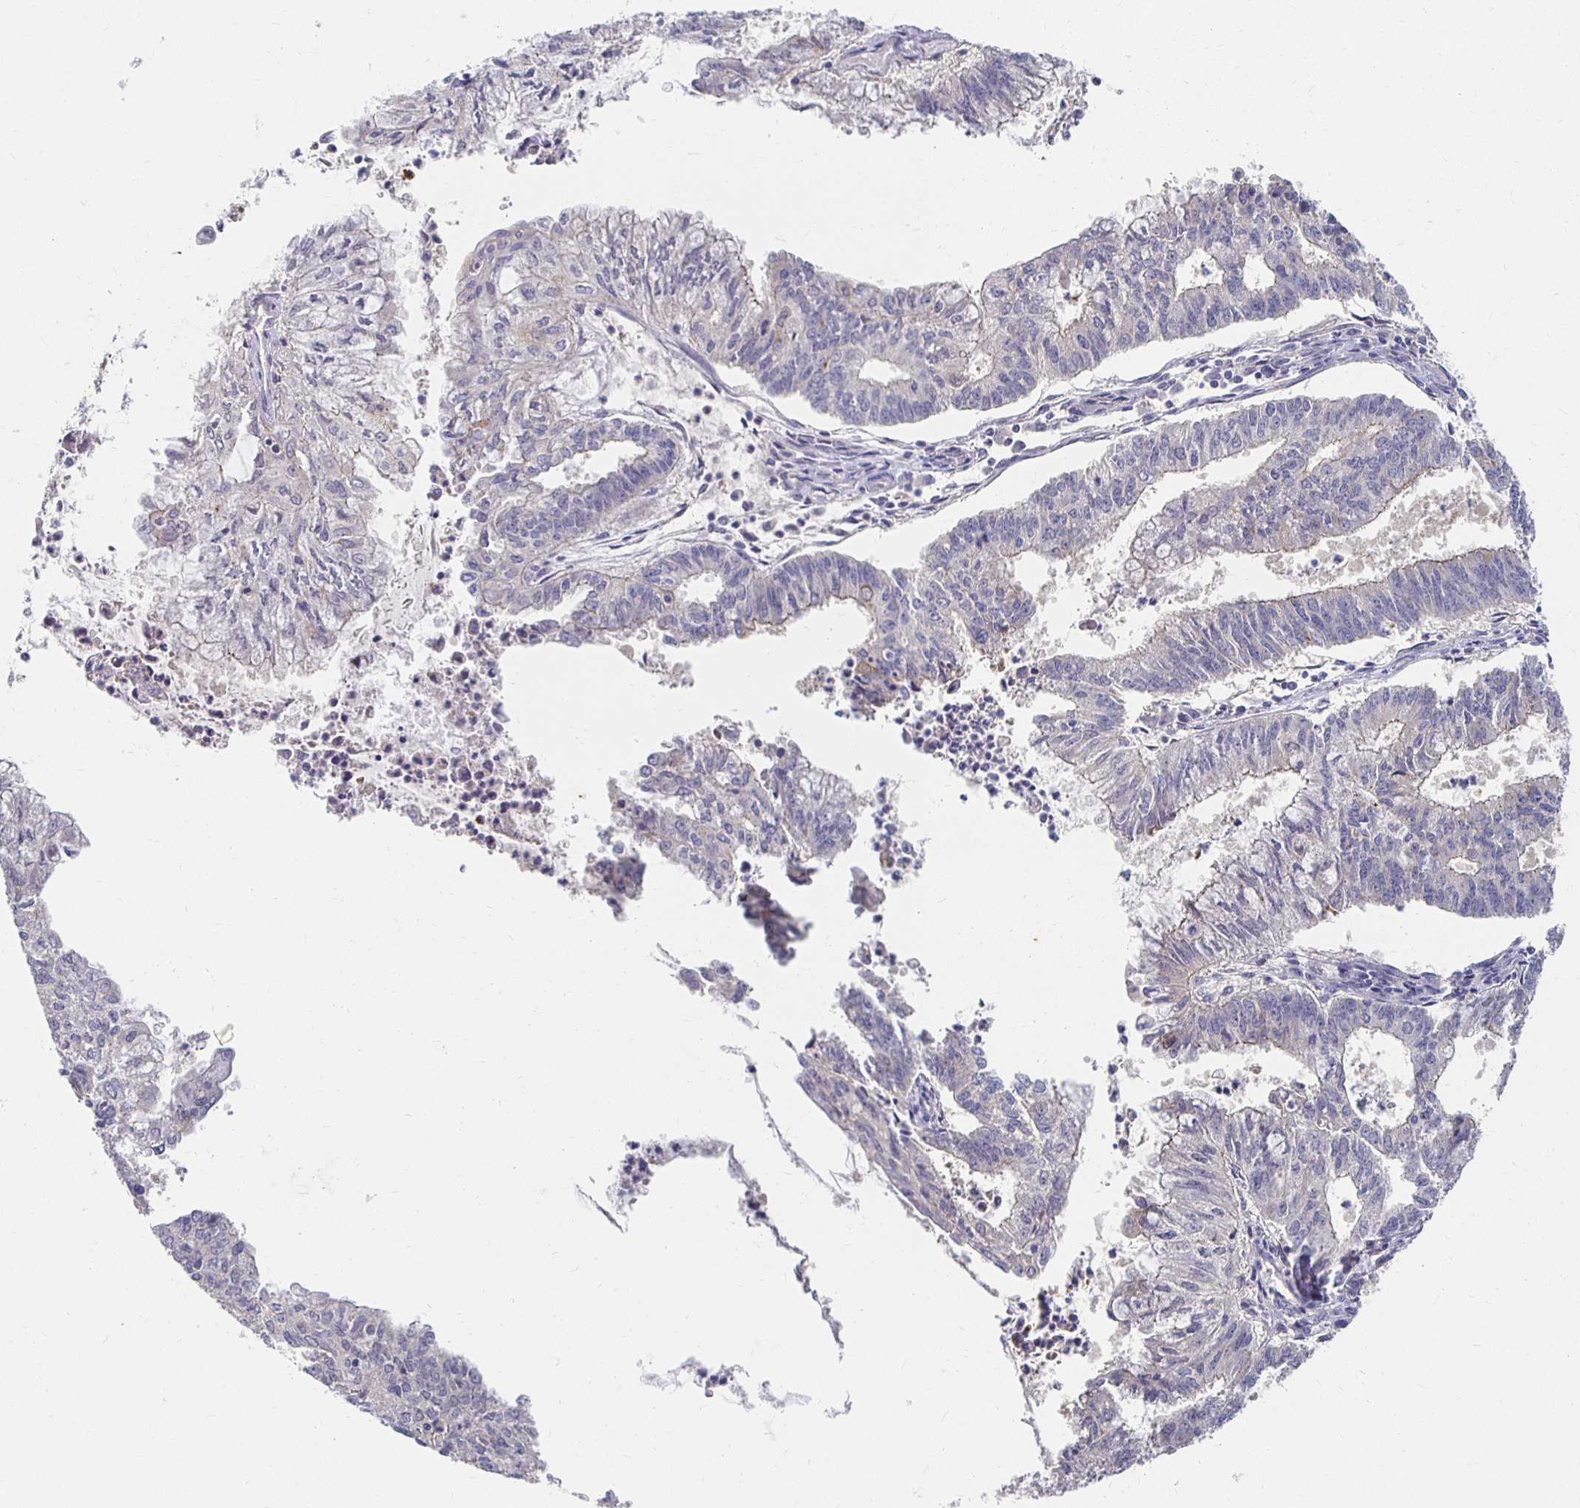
{"staining": {"intensity": "negative", "quantity": "none", "location": "none"}, "tissue": "endometrial cancer", "cell_type": "Tumor cells", "image_type": "cancer", "snomed": [{"axis": "morphology", "description": "Adenocarcinoma, NOS"}, {"axis": "topography", "description": "Endometrium"}], "caption": "This is an IHC histopathology image of human adenocarcinoma (endometrial). There is no expression in tumor cells.", "gene": "FKRP", "patient": {"sex": "female", "age": 61}}